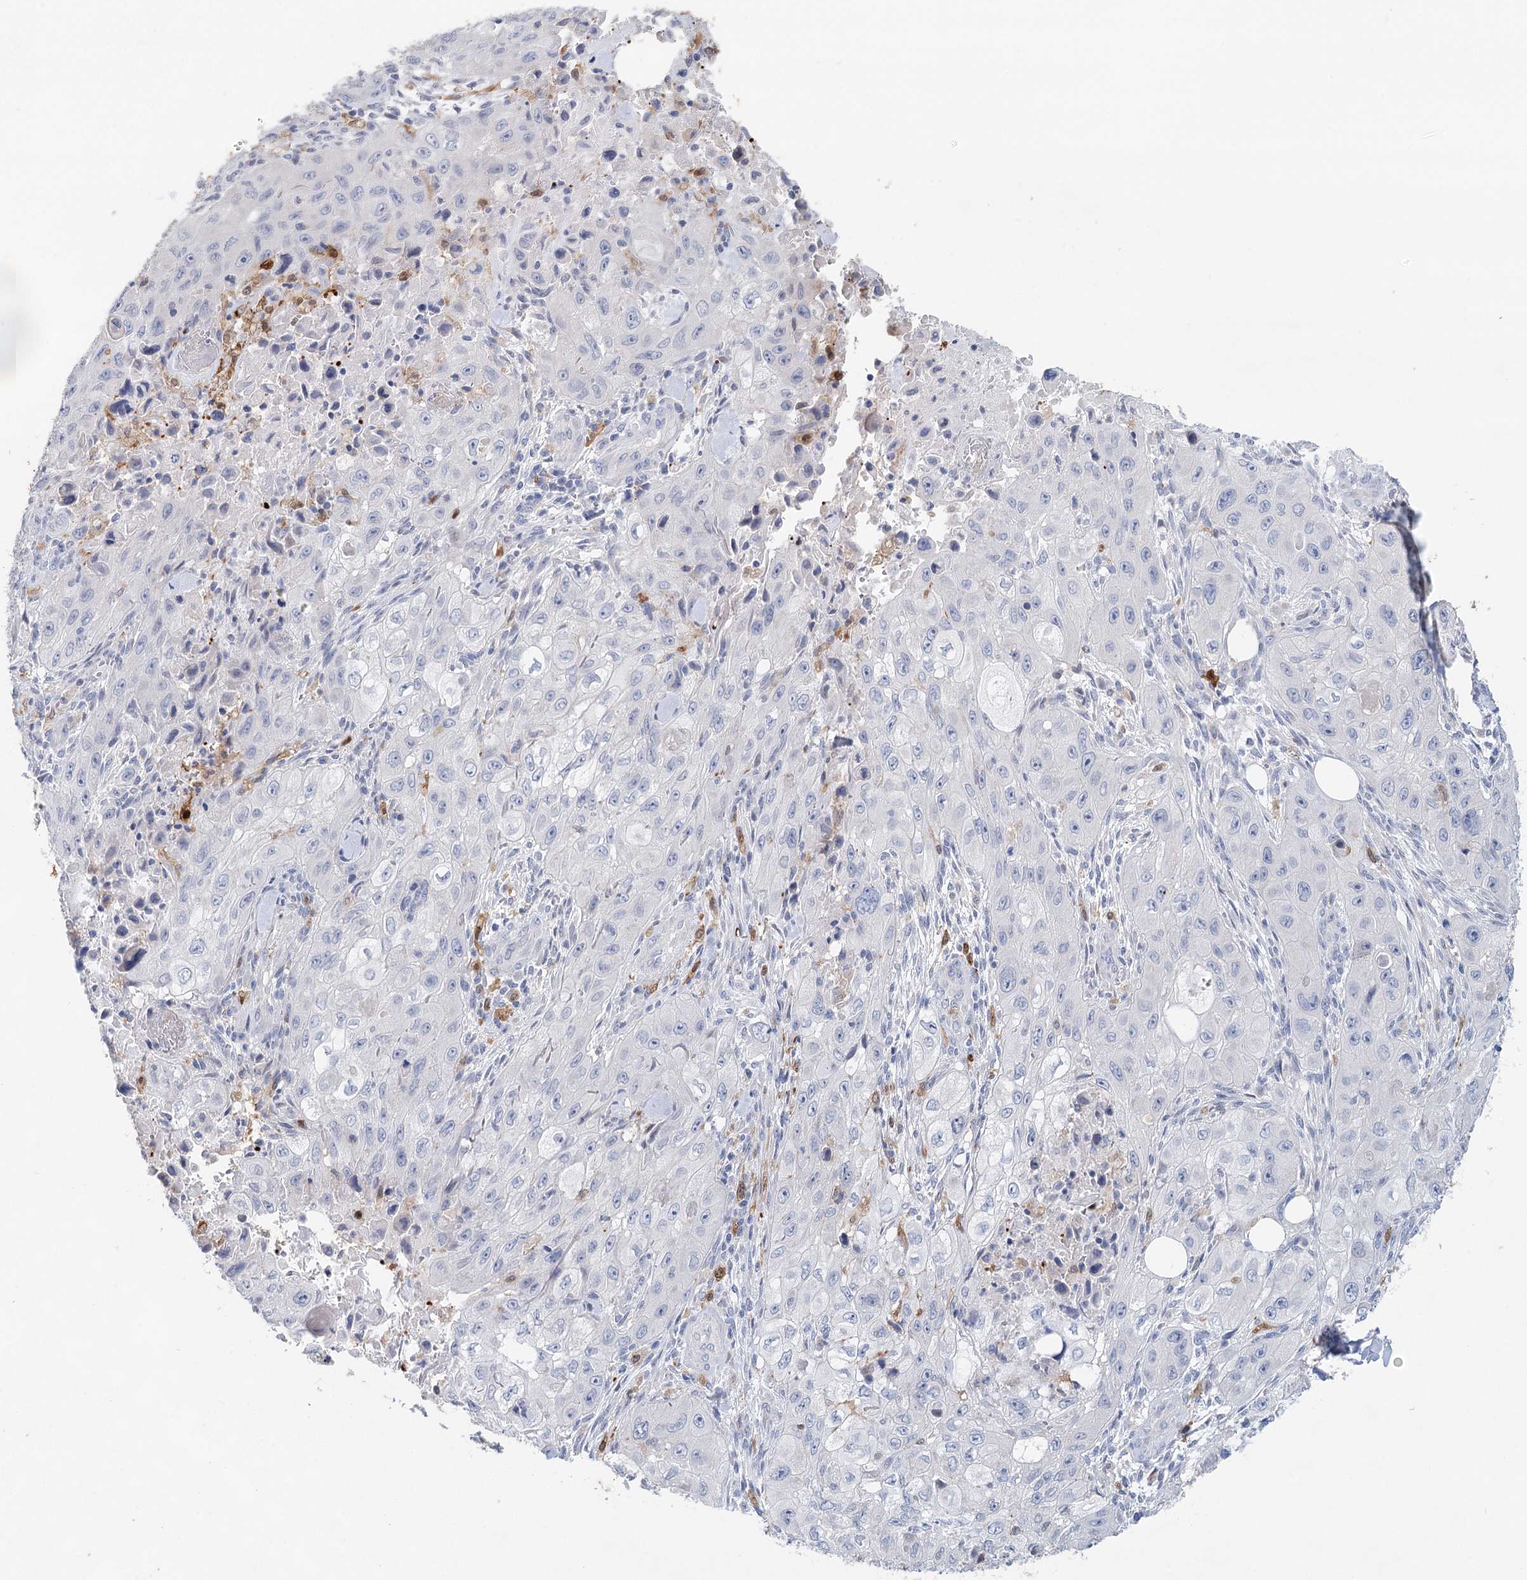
{"staining": {"intensity": "negative", "quantity": "none", "location": "none"}, "tissue": "skin cancer", "cell_type": "Tumor cells", "image_type": "cancer", "snomed": [{"axis": "morphology", "description": "Squamous cell carcinoma, NOS"}, {"axis": "topography", "description": "Skin"}, {"axis": "topography", "description": "Subcutis"}], "caption": "A high-resolution photomicrograph shows immunohistochemistry (IHC) staining of skin cancer, which exhibits no significant expression in tumor cells.", "gene": "SLC19A3", "patient": {"sex": "male", "age": 73}}